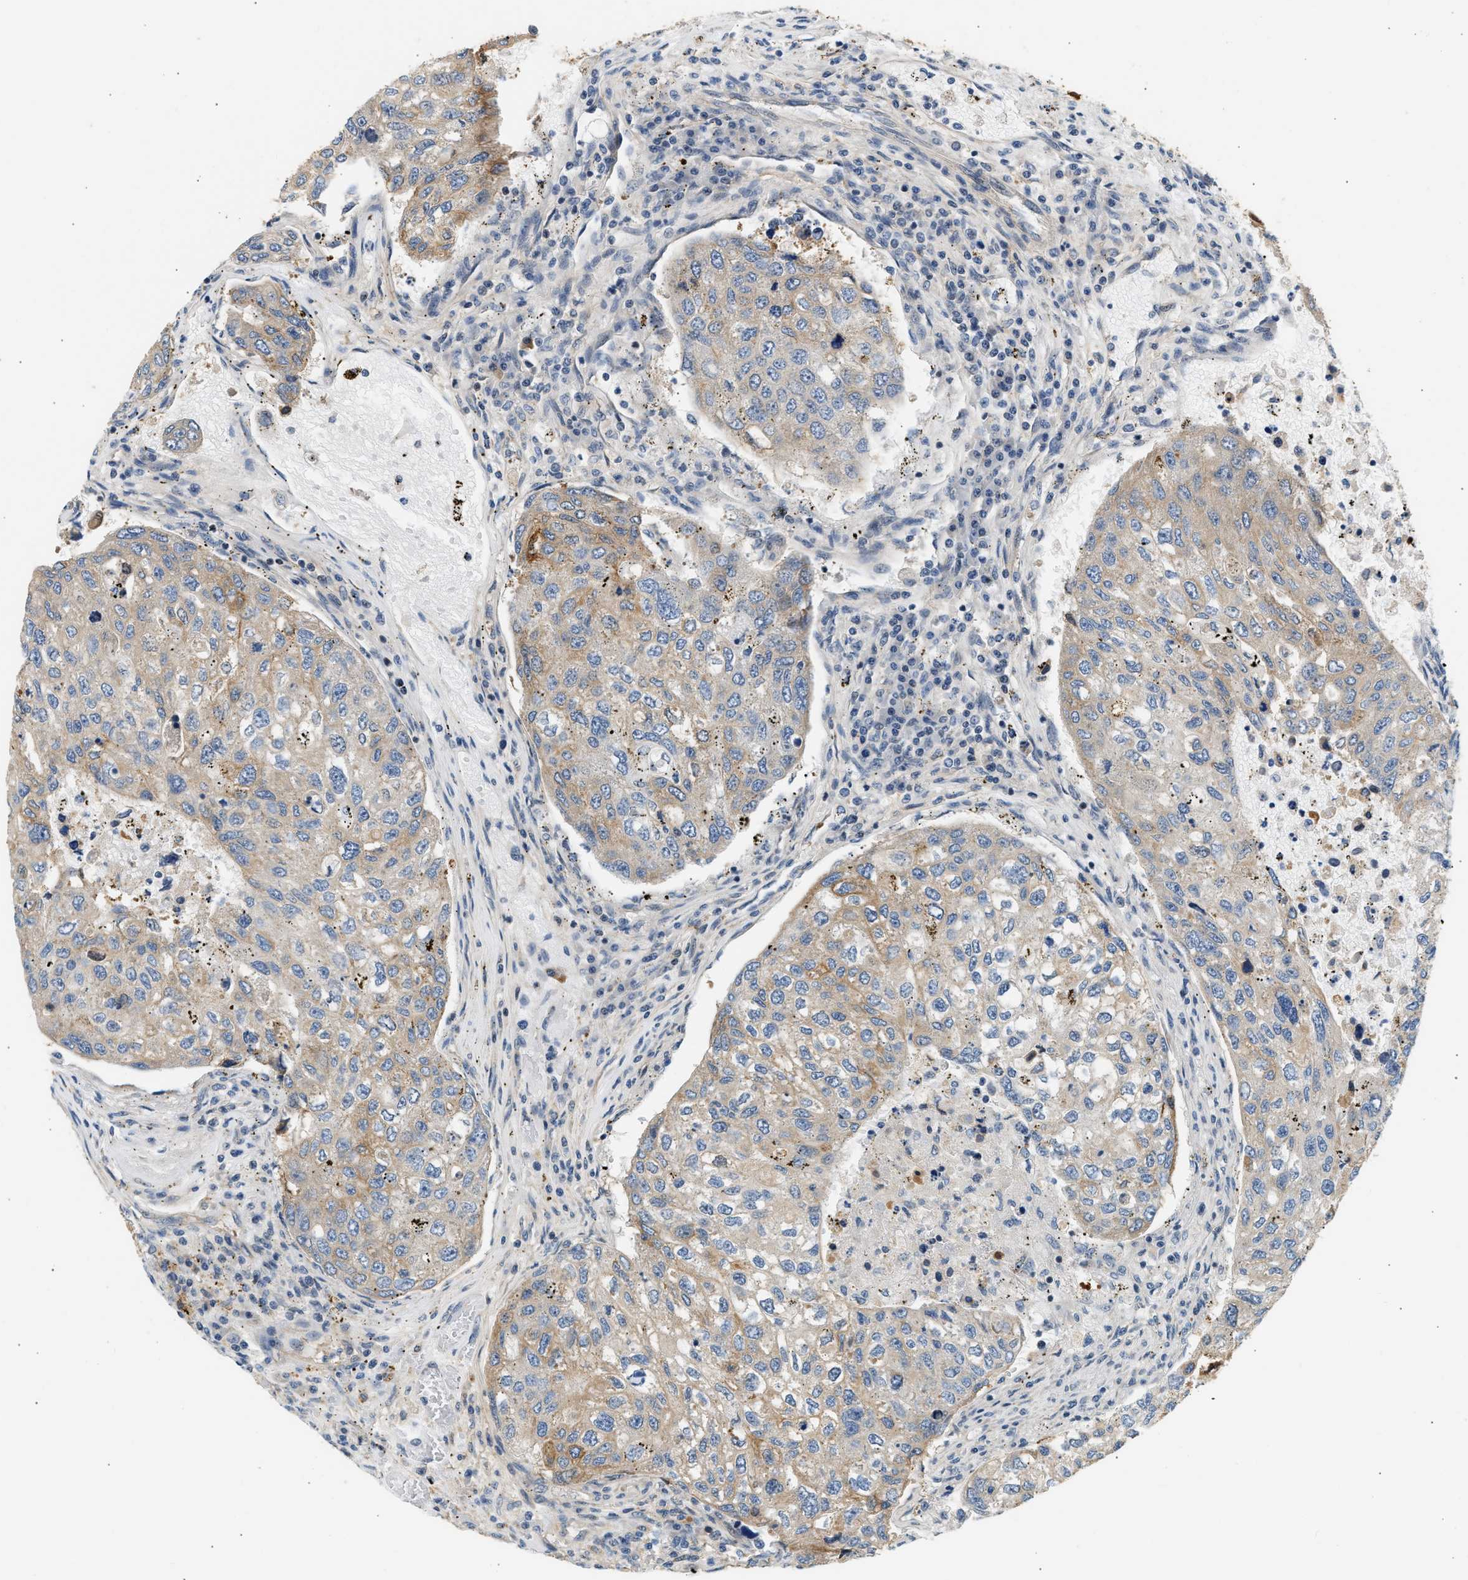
{"staining": {"intensity": "moderate", "quantity": "25%-75%", "location": "cytoplasmic/membranous"}, "tissue": "urothelial cancer", "cell_type": "Tumor cells", "image_type": "cancer", "snomed": [{"axis": "morphology", "description": "Urothelial carcinoma, High grade"}, {"axis": "topography", "description": "Lymph node"}, {"axis": "topography", "description": "Urinary bladder"}], "caption": "There is medium levels of moderate cytoplasmic/membranous staining in tumor cells of high-grade urothelial carcinoma, as demonstrated by immunohistochemical staining (brown color).", "gene": "WDR31", "patient": {"sex": "male", "age": 51}}